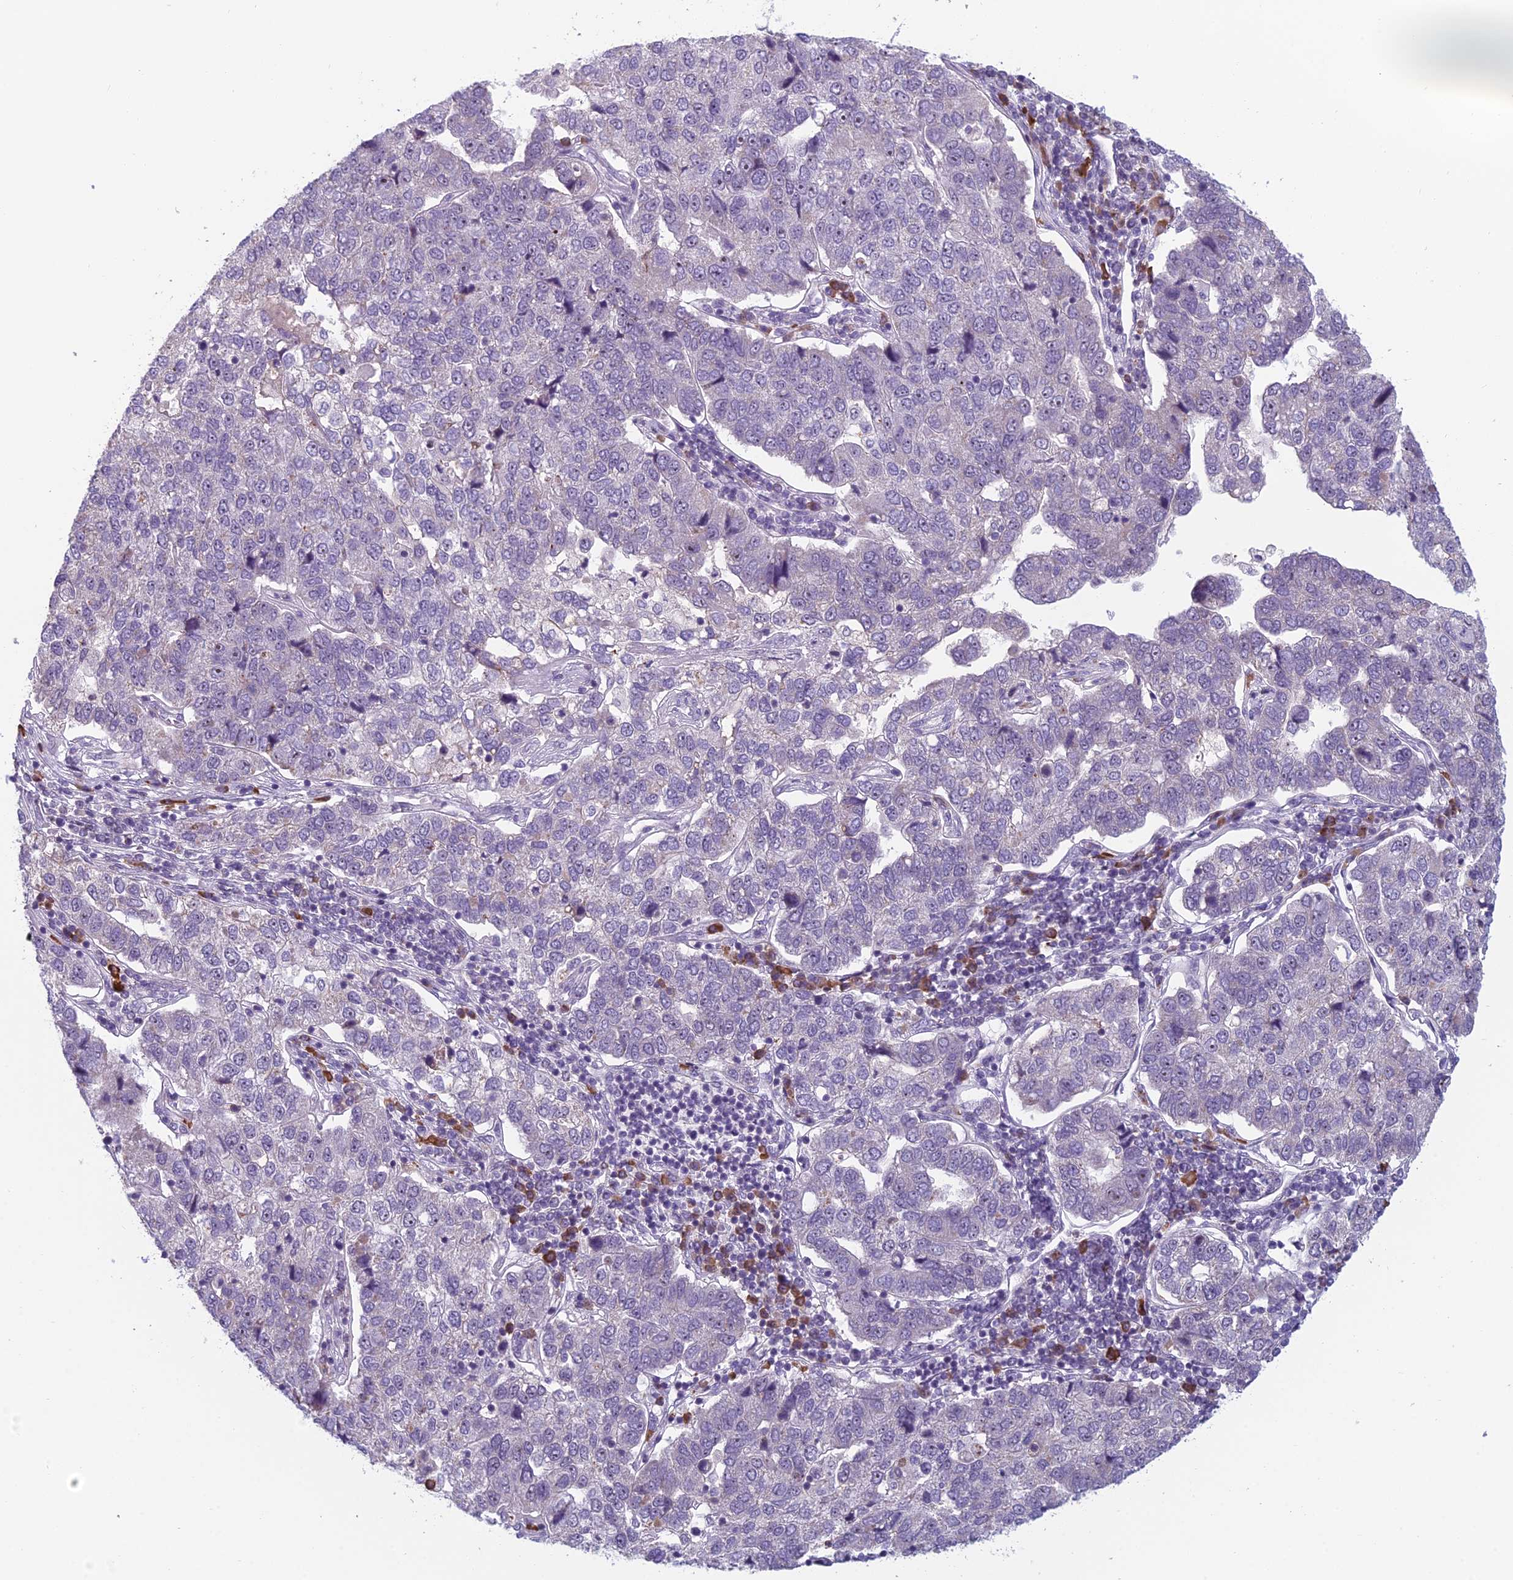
{"staining": {"intensity": "negative", "quantity": "none", "location": "none"}, "tissue": "pancreatic cancer", "cell_type": "Tumor cells", "image_type": "cancer", "snomed": [{"axis": "morphology", "description": "Adenocarcinoma, NOS"}, {"axis": "topography", "description": "Pancreas"}], "caption": "A high-resolution image shows immunohistochemistry (IHC) staining of pancreatic cancer, which demonstrates no significant expression in tumor cells.", "gene": "NOC2L", "patient": {"sex": "female", "age": 61}}